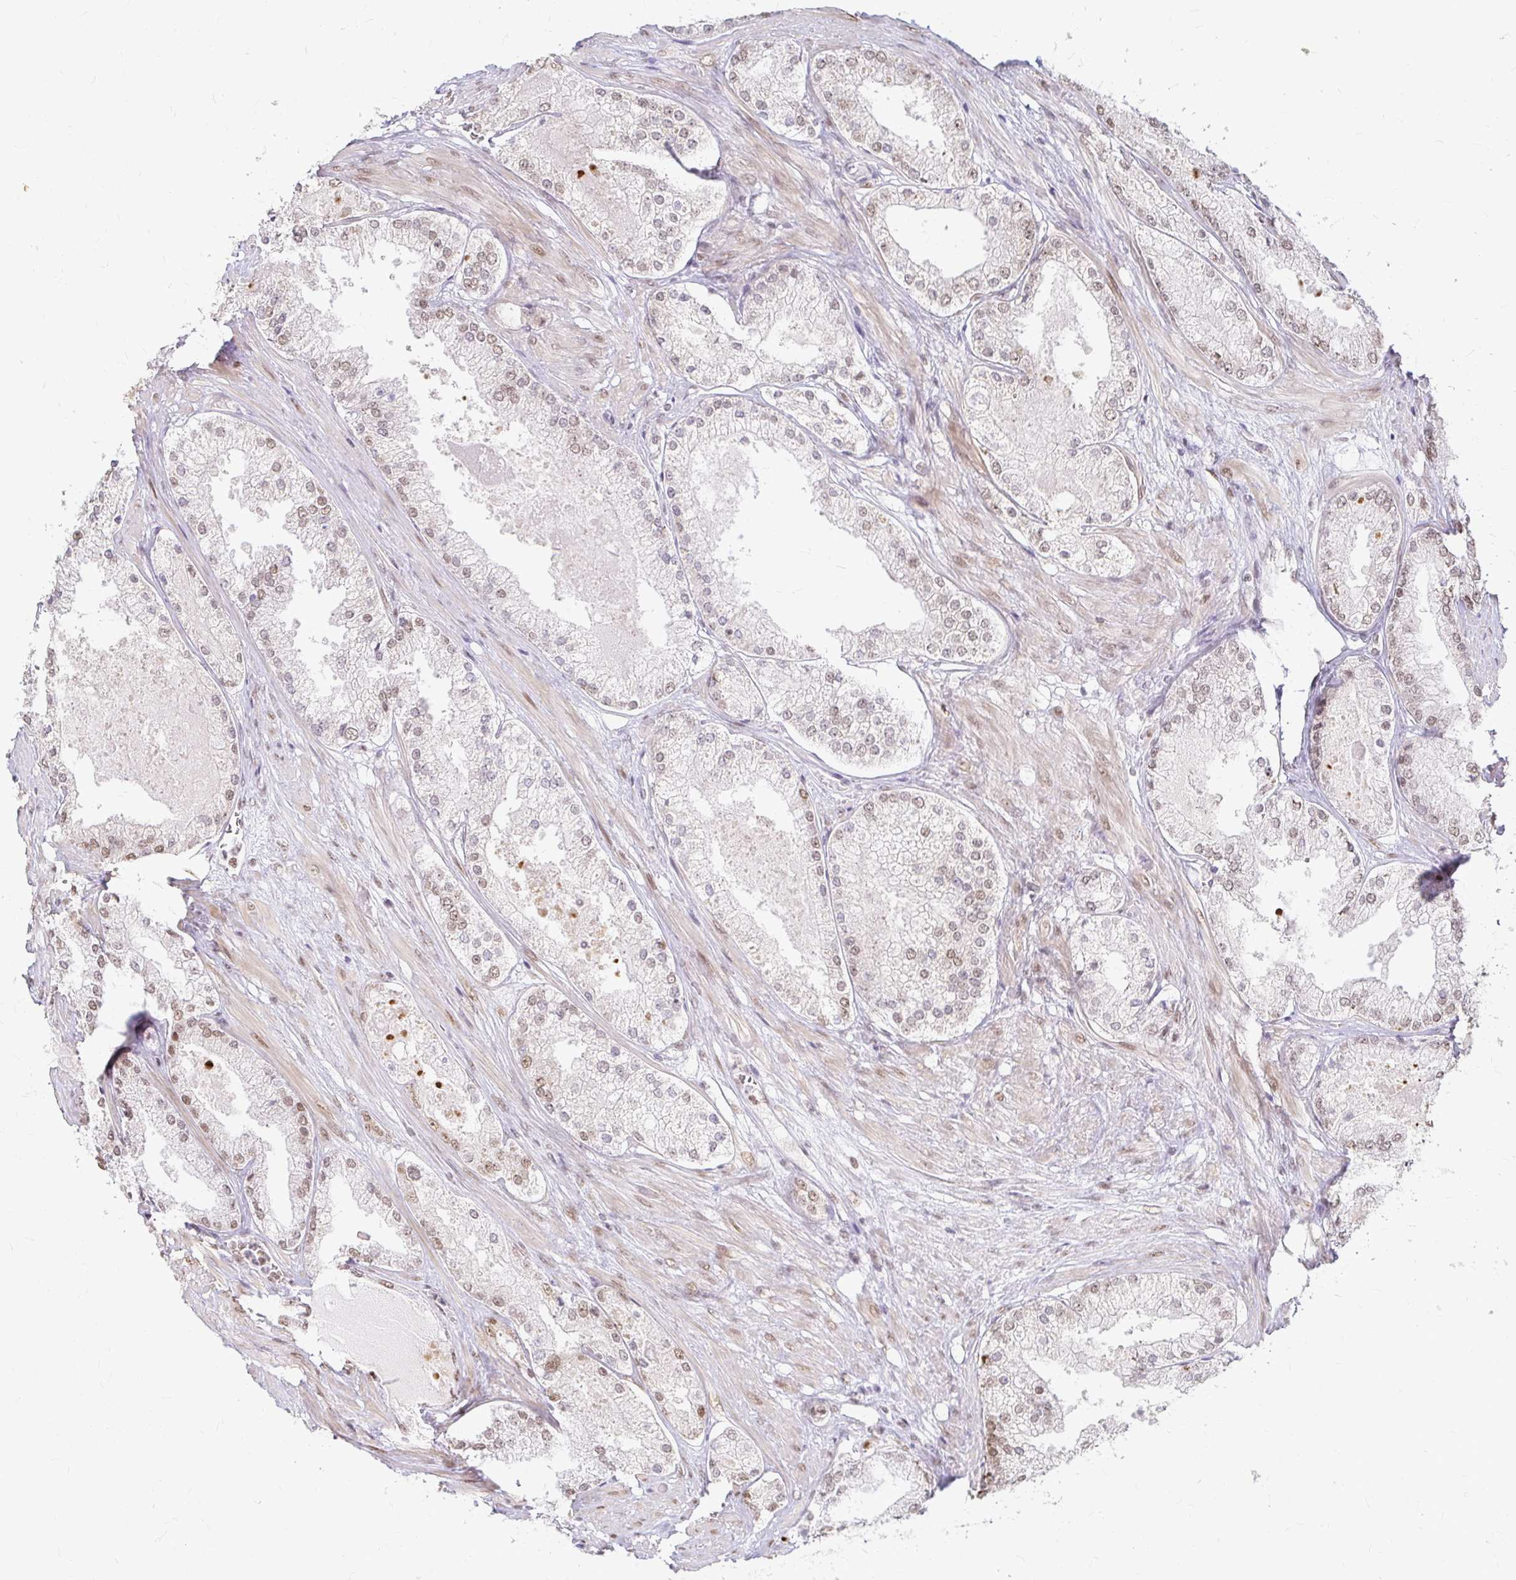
{"staining": {"intensity": "moderate", "quantity": "25%-75%", "location": "nuclear"}, "tissue": "prostate cancer", "cell_type": "Tumor cells", "image_type": "cancer", "snomed": [{"axis": "morphology", "description": "Adenocarcinoma, Low grade"}, {"axis": "topography", "description": "Prostate"}], "caption": "An immunohistochemistry photomicrograph of tumor tissue is shown. Protein staining in brown shows moderate nuclear positivity in prostate cancer (low-grade adenocarcinoma) within tumor cells.", "gene": "HNRNPU", "patient": {"sex": "male", "age": 68}}